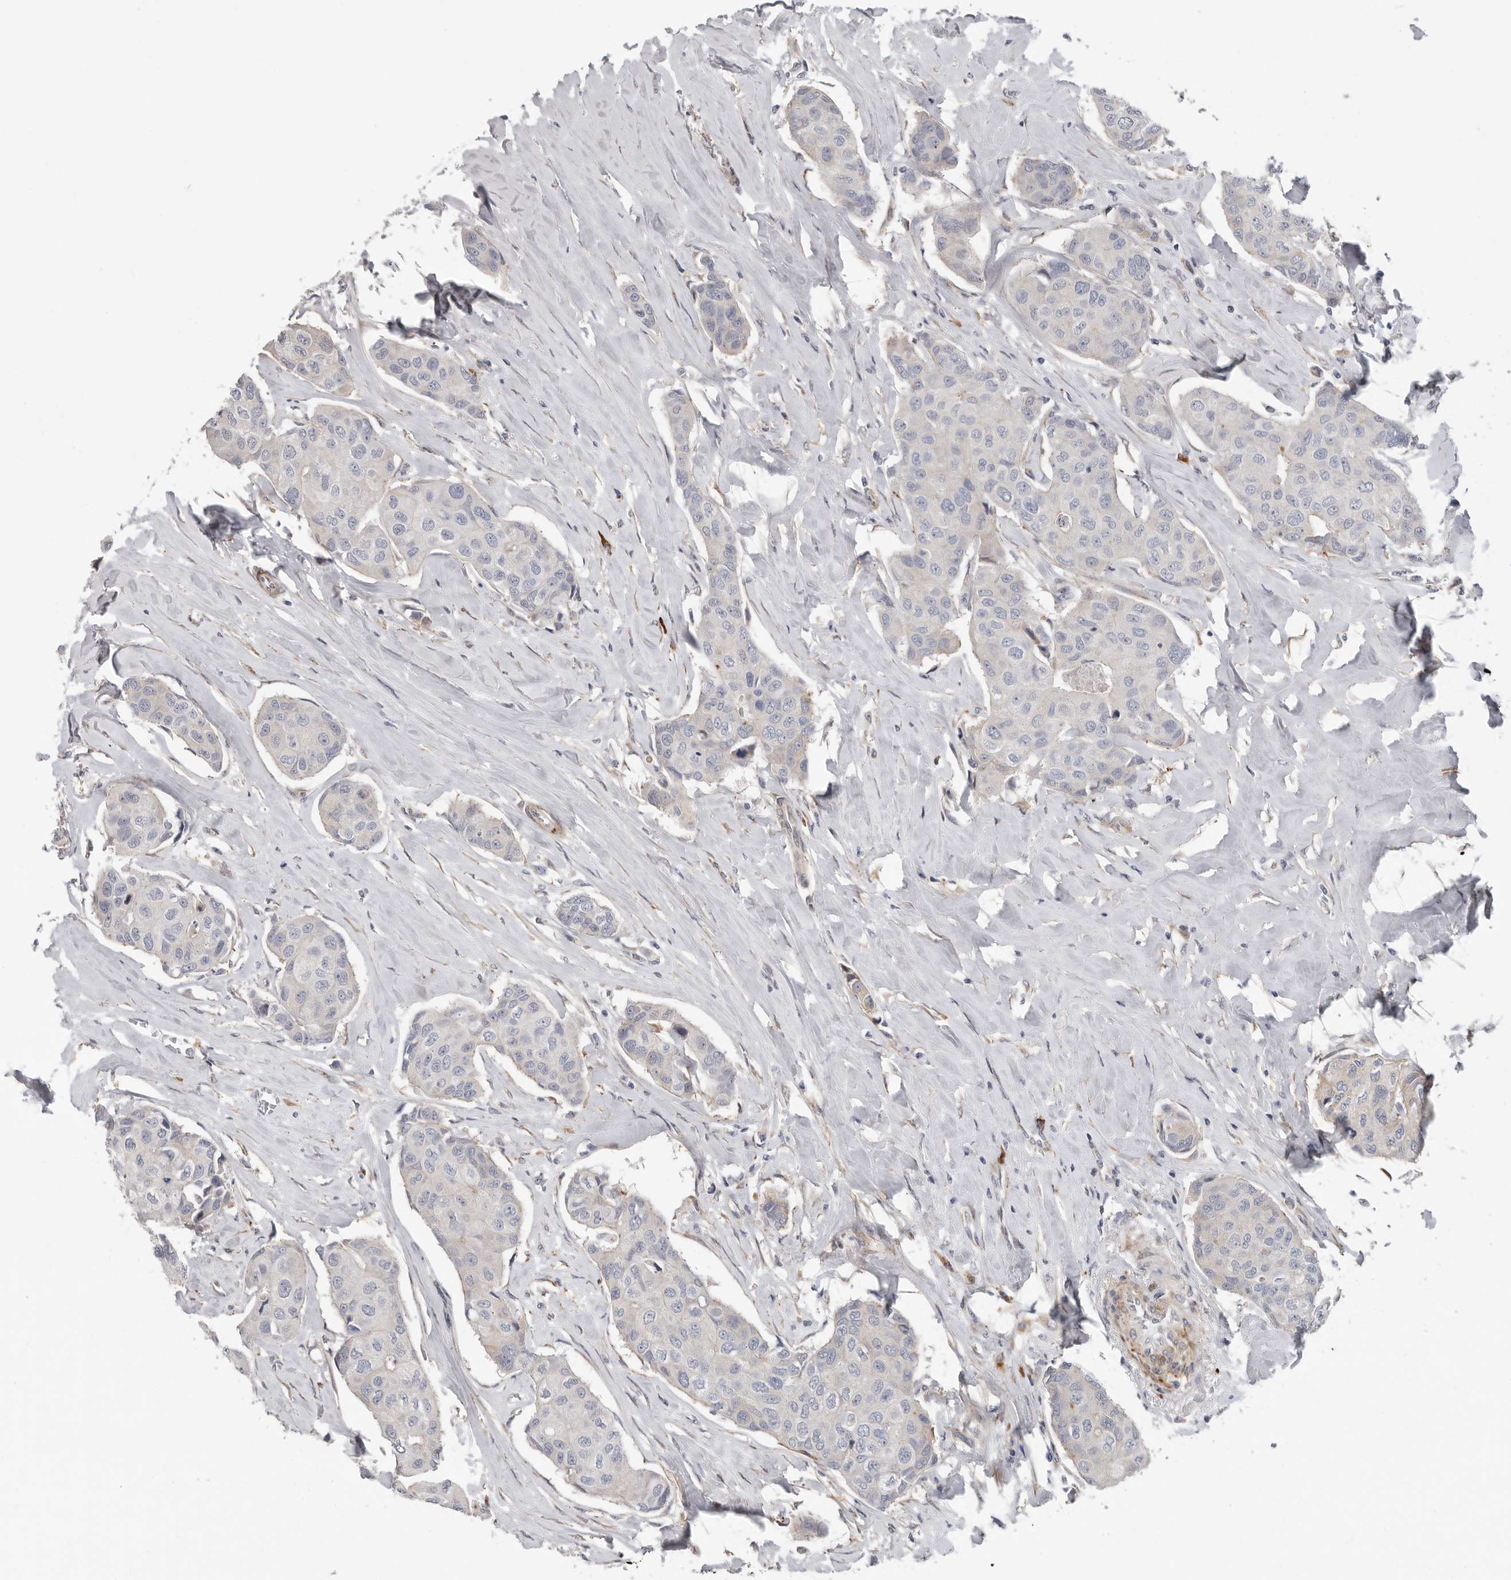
{"staining": {"intensity": "negative", "quantity": "none", "location": "none"}, "tissue": "breast cancer", "cell_type": "Tumor cells", "image_type": "cancer", "snomed": [{"axis": "morphology", "description": "Duct carcinoma"}, {"axis": "topography", "description": "Breast"}], "caption": "This is an IHC histopathology image of breast cancer. There is no positivity in tumor cells.", "gene": "ATXN3L", "patient": {"sex": "female", "age": 80}}